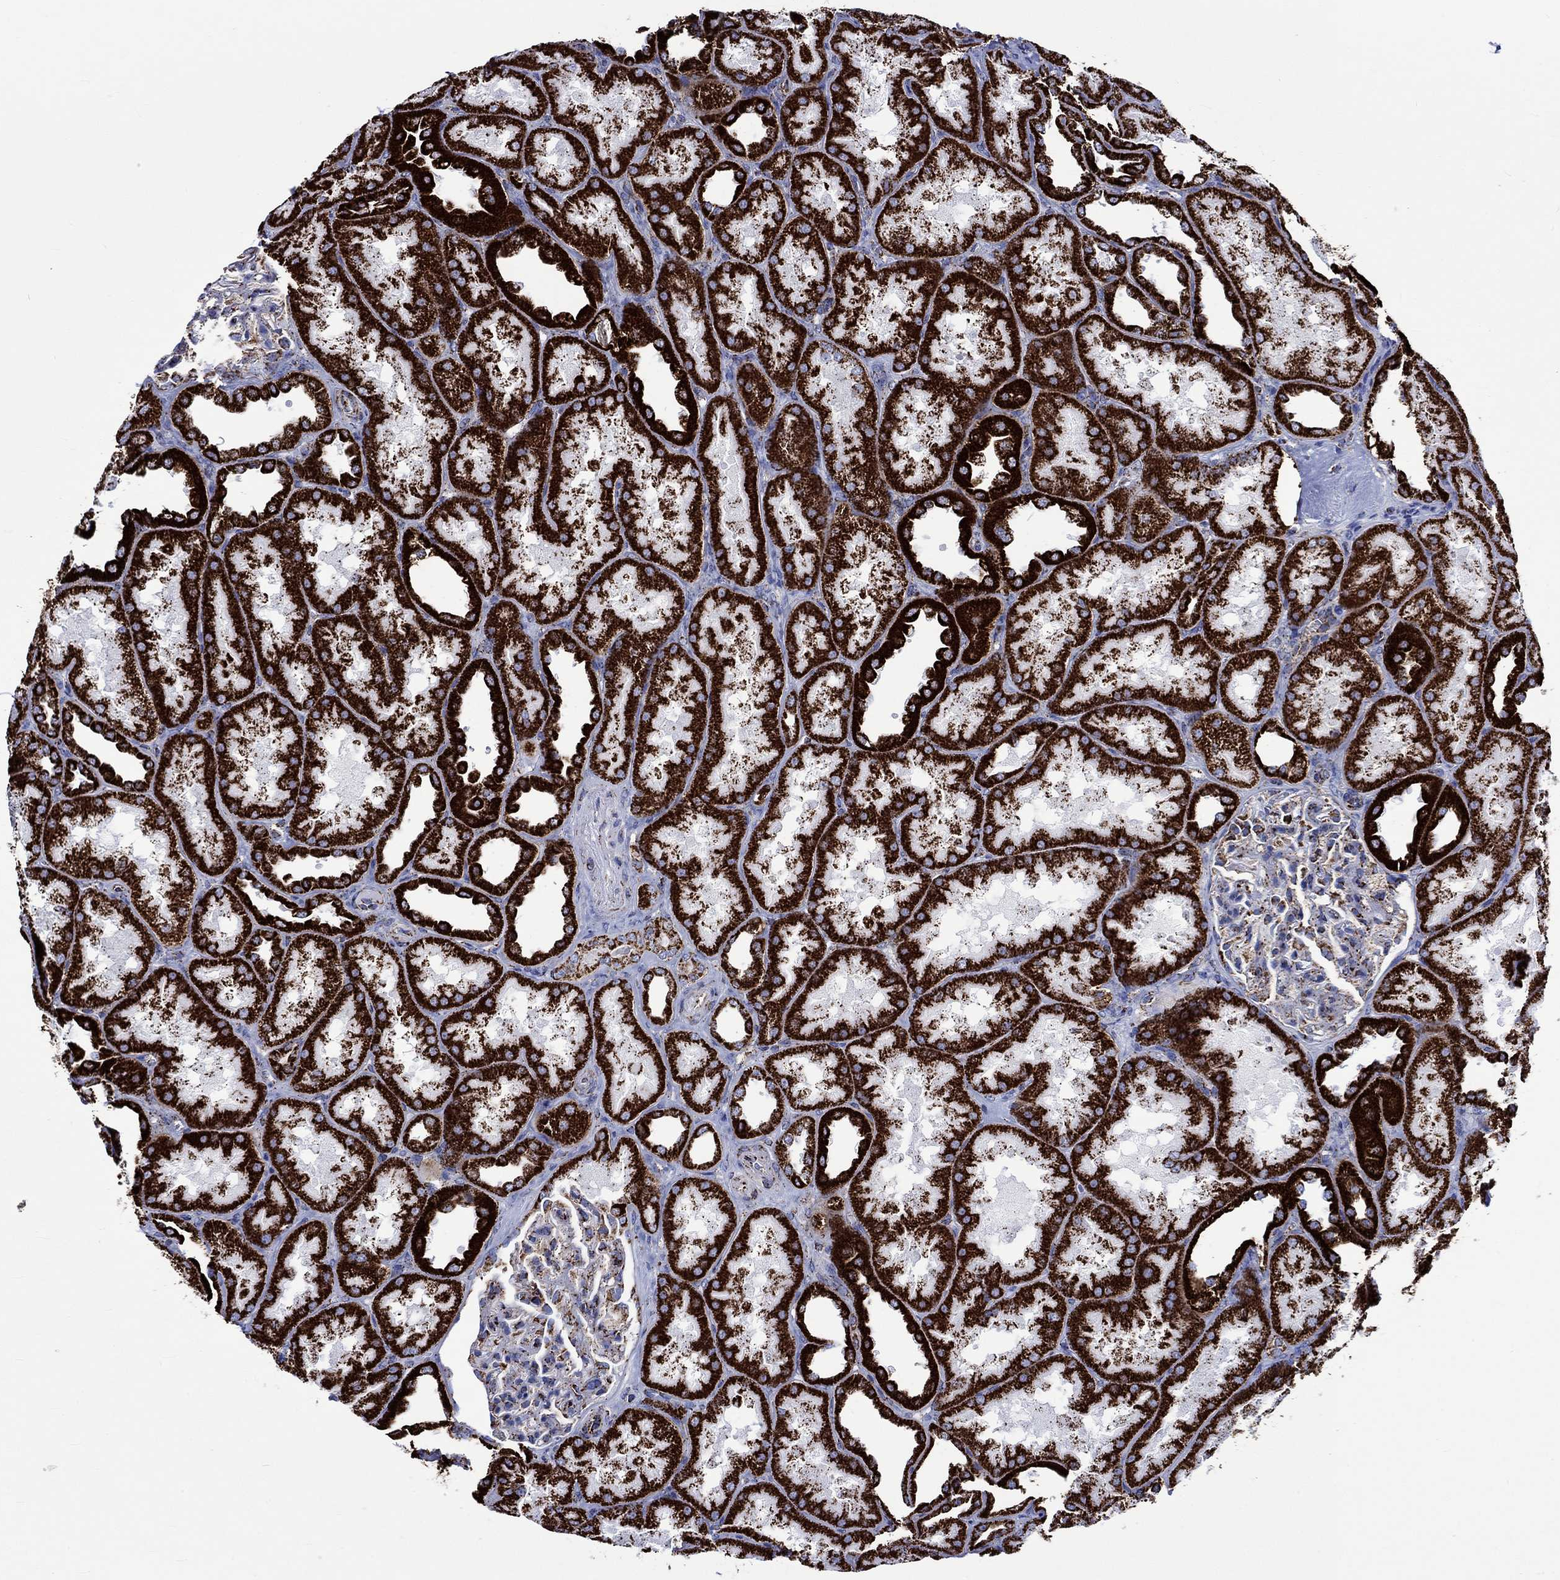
{"staining": {"intensity": "strong", "quantity": "<25%", "location": "cytoplasmic/membranous"}, "tissue": "kidney", "cell_type": "Cells in glomeruli", "image_type": "normal", "snomed": [{"axis": "morphology", "description": "Normal tissue, NOS"}, {"axis": "topography", "description": "Kidney"}], "caption": "A high-resolution micrograph shows immunohistochemistry (IHC) staining of unremarkable kidney, which reveals strong cytoplasmic/membranous staining in about <25% of cells in glomeruli. The staining was performed using DAB (3,3'-diaminobenzidine) to visualize the protein expression in brown, while the nuclei were stained in blue with hematoxylin (Magnification: 20x).", "gene": "RCE1", "patient": {"sex": "male", "age": 61}}